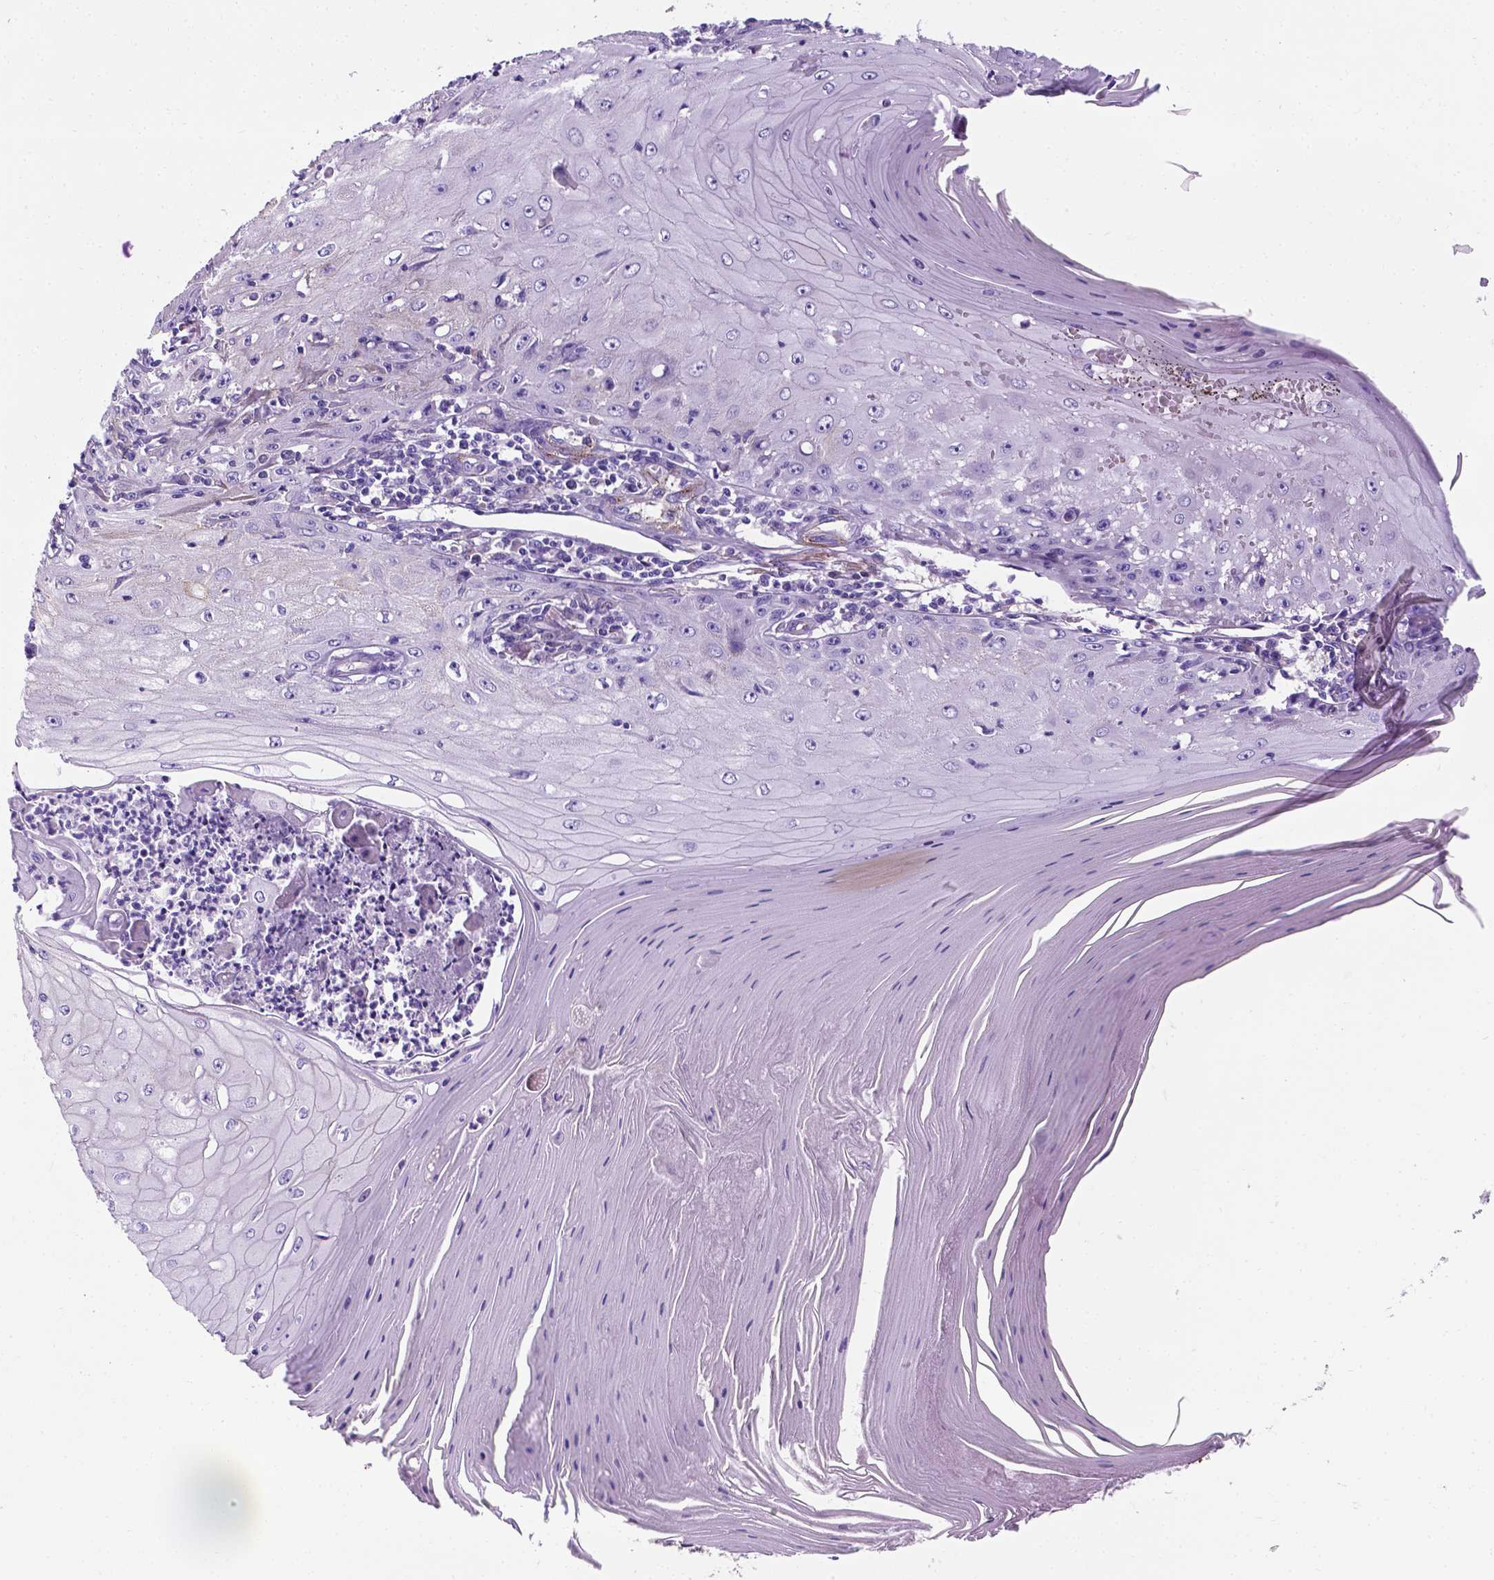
{"staining": {"intensity": "negative", "quantity": "none", "location": "none"}, "tissue": "skin cancer", "cell_type": "Tumor cells", "image_type": "cancer", "snomed": [{"axis": "morphology", "description": "Squamous cell carcinoma, NOS"}, {"axis": "topography", "description": "Skin"}], "caption": "Squamous cell carcinoma (skin) was stained to show a protein in brown. There is no significant expression in tumor cells.", "gene": "APOE", "patient": {"sex": "female", "age": 73}}